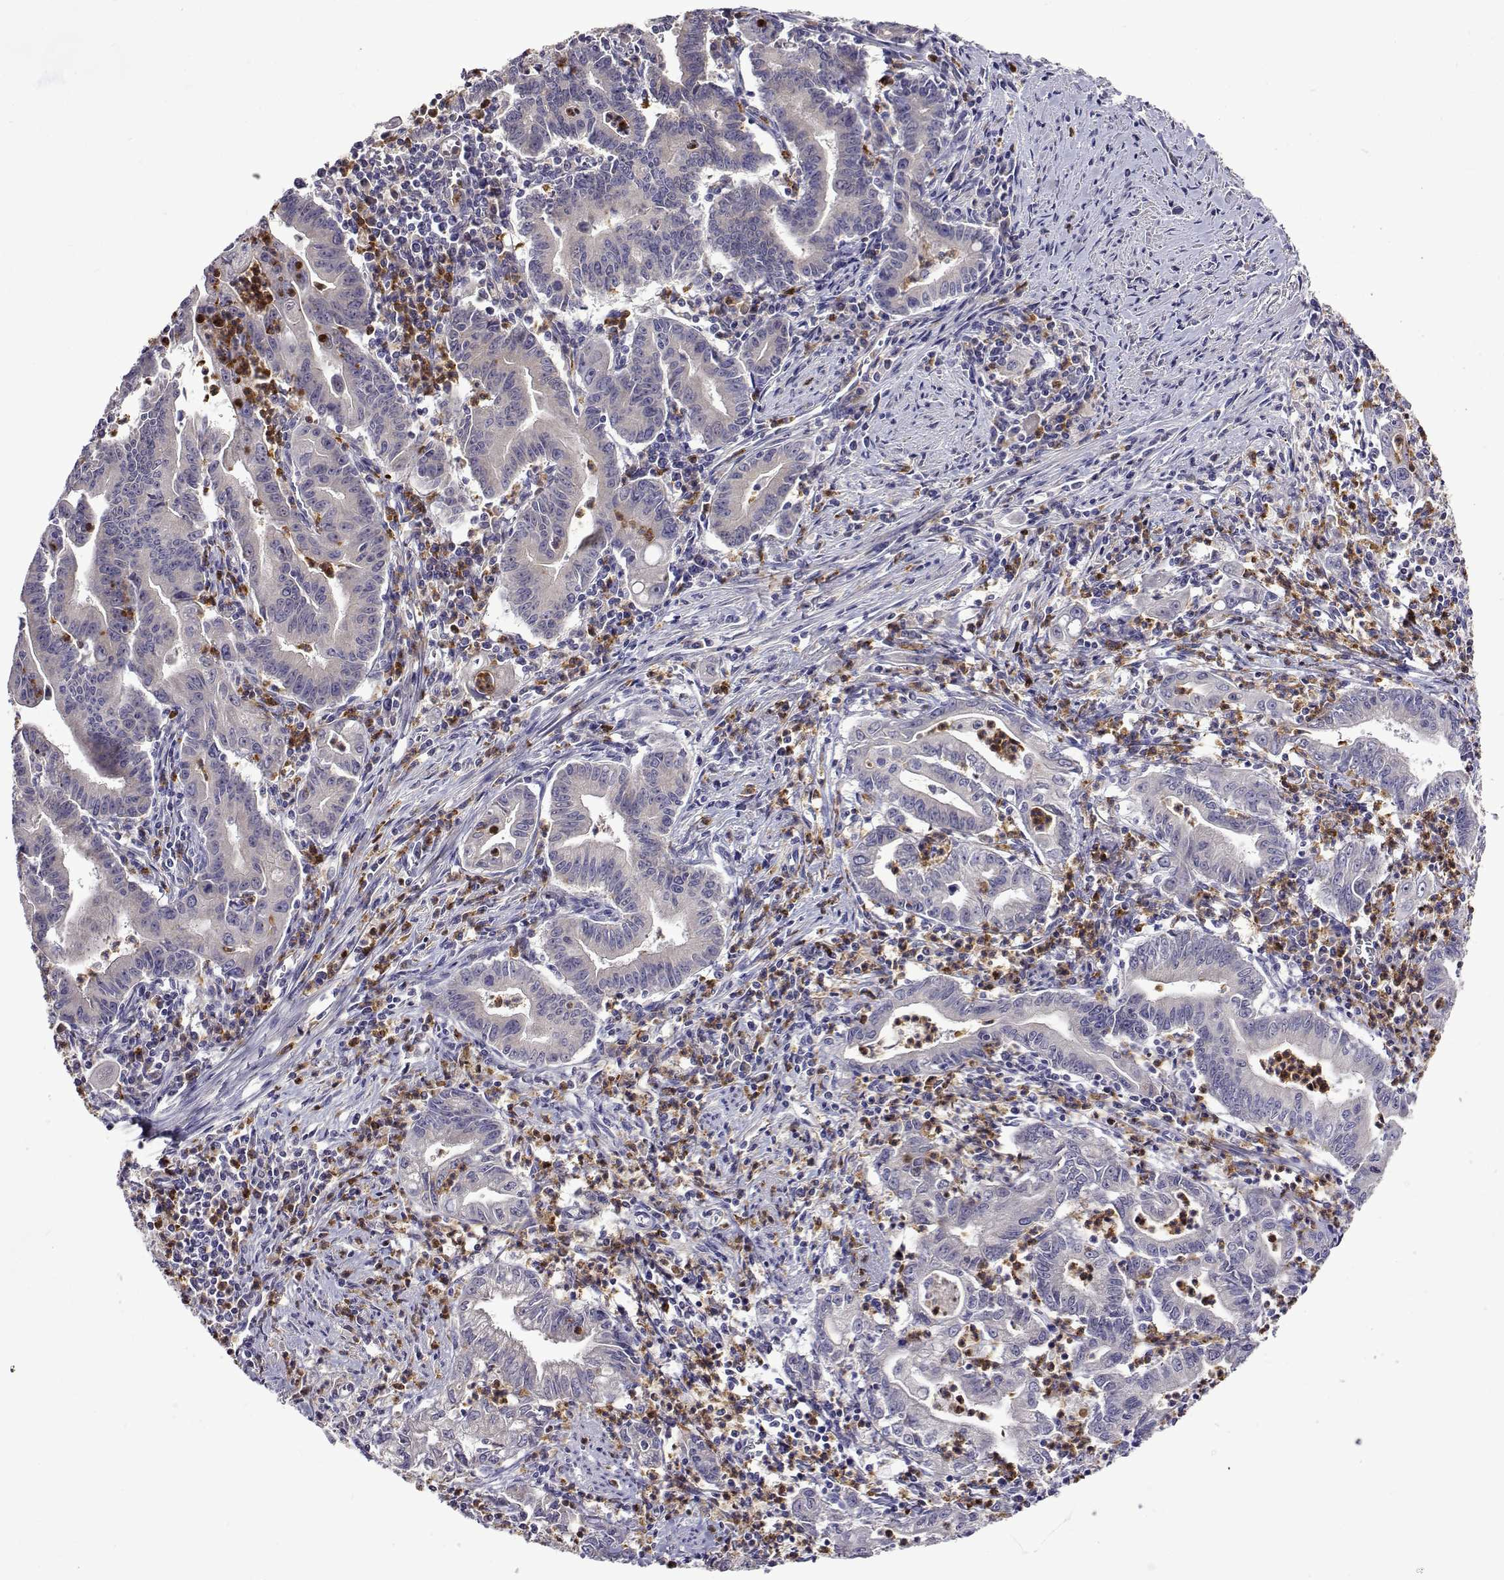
{"staining": {"intensity": "negative", "quantity": "none", "location": "none"}, "tissue": "stomach cancer", "cell_type": "Tumor cells", "image_type": "cancer", "snomed": [{"axis": "morphology", "description": "Adenocarcinoma, NOS"}, {"axis": "topography", "description": "Stomach, upper"}], "caption": "Image shows no significant protein staining in tumor cells of adenocarcinoma (stomach).", "gene": "SULT2A1", "patient": {"sex": "female", "age": 79}}